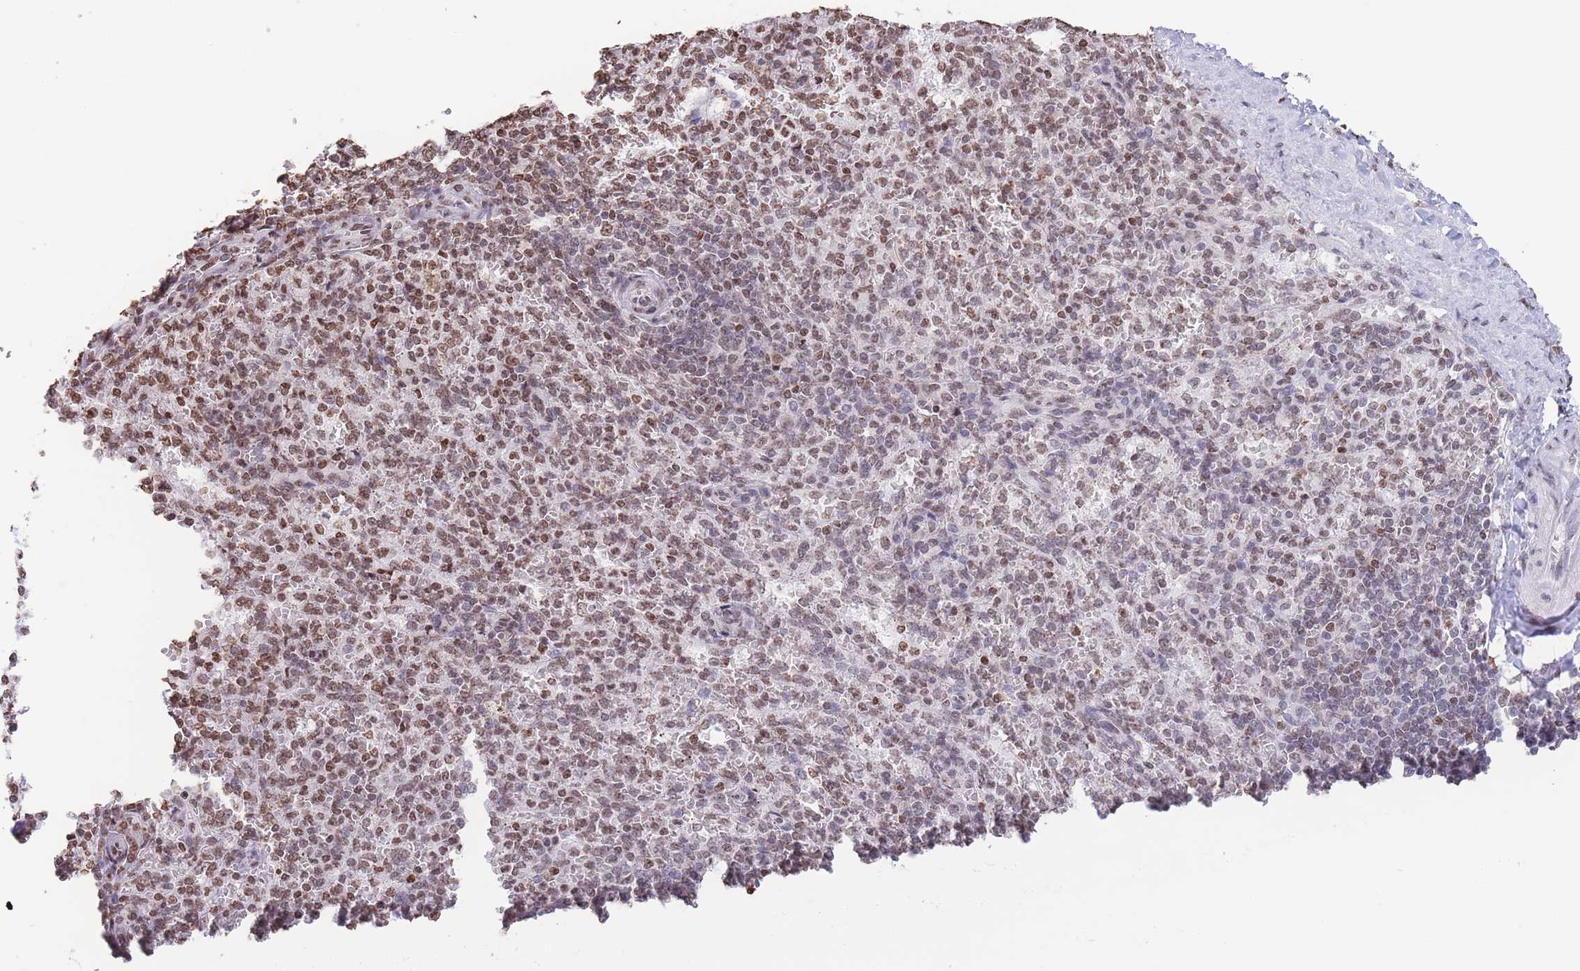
{"staining": {"intensity": "moderate", "quantity": ">75%", "location": "nuclear"}, "tissue": "spleen", "cell_type": "Cells in red pulp", "image_type": "normal", "snomed": [{"axis": "morphology", "description": "Normal tissue, NOS"}, {"axis": "topography", "description": "Spleen"}], "caption": "Brown immunohistochemical staining in unremarkable spleen displays moderate nuclear expression in about >75% of cells in red pulp.", "gene": "H2BC10", "patient": {"sex": "female", "age": 21}}